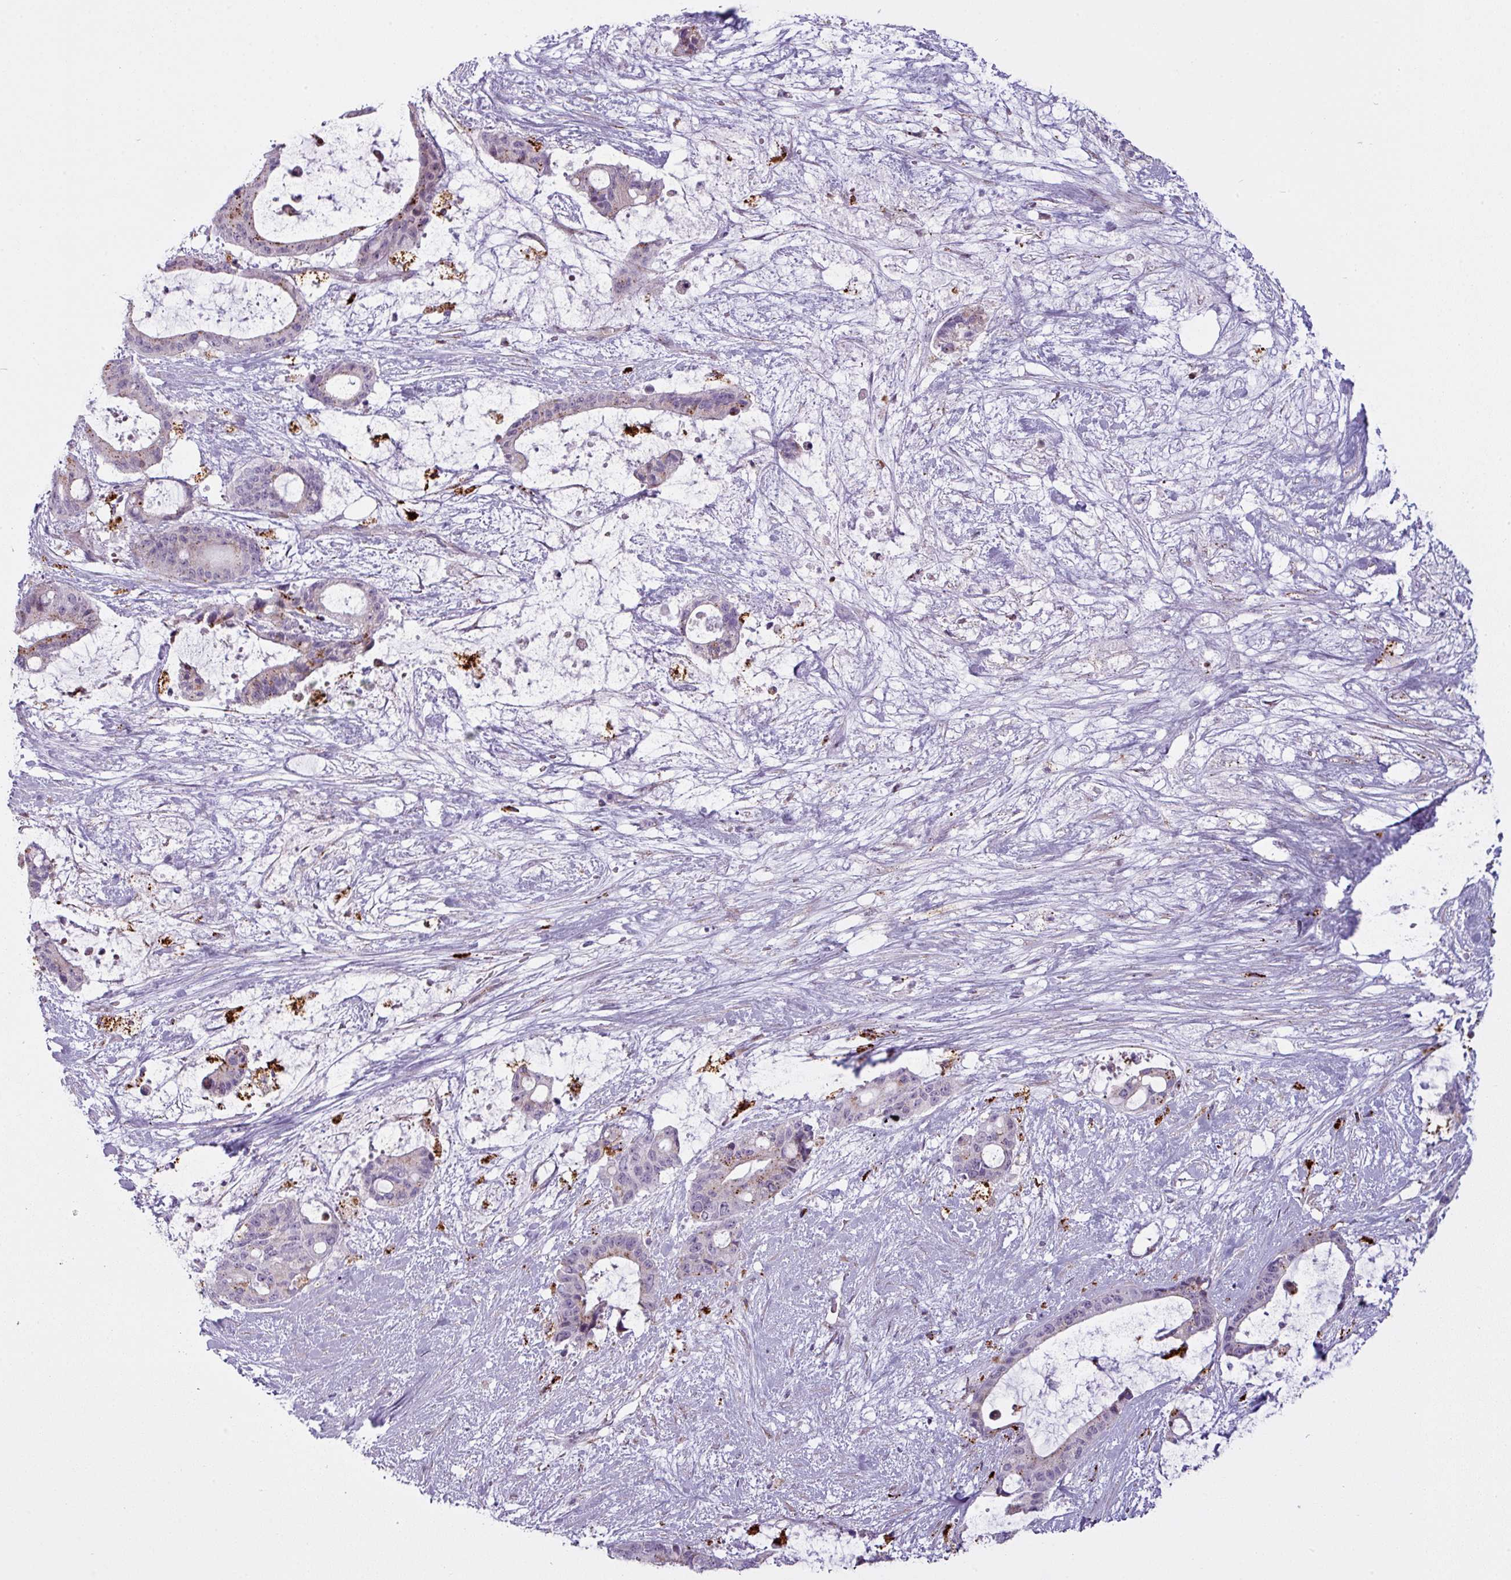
{"staining": {"intensity": "moderate", "quantity": "25%-75%", "location": "cytoplasmic/membranous"}, "tissue": "liver cancer", "cell_type": "Tumor cells", "image_type": "cancer", "snomed": [{"axis": "morphology", "description": "Normal tissue, NOS"}, {"axis": "morphology", "description": "Cholangiocarcinoma"}, {"axis": "topography", "description": "Liver"}, {"axis": "topography", "description": "Peripheral nerve tissue"}], "caption": "IHC image of liver cholangiocarcinoma stained for a protein (brown), which reveals medium levels of moderate cytoplasmic/membranous staining in approximately 25%-75% of tumor cells.", "gene": "MAP7D2", "patient": {"sex": "female", "age": 73}}